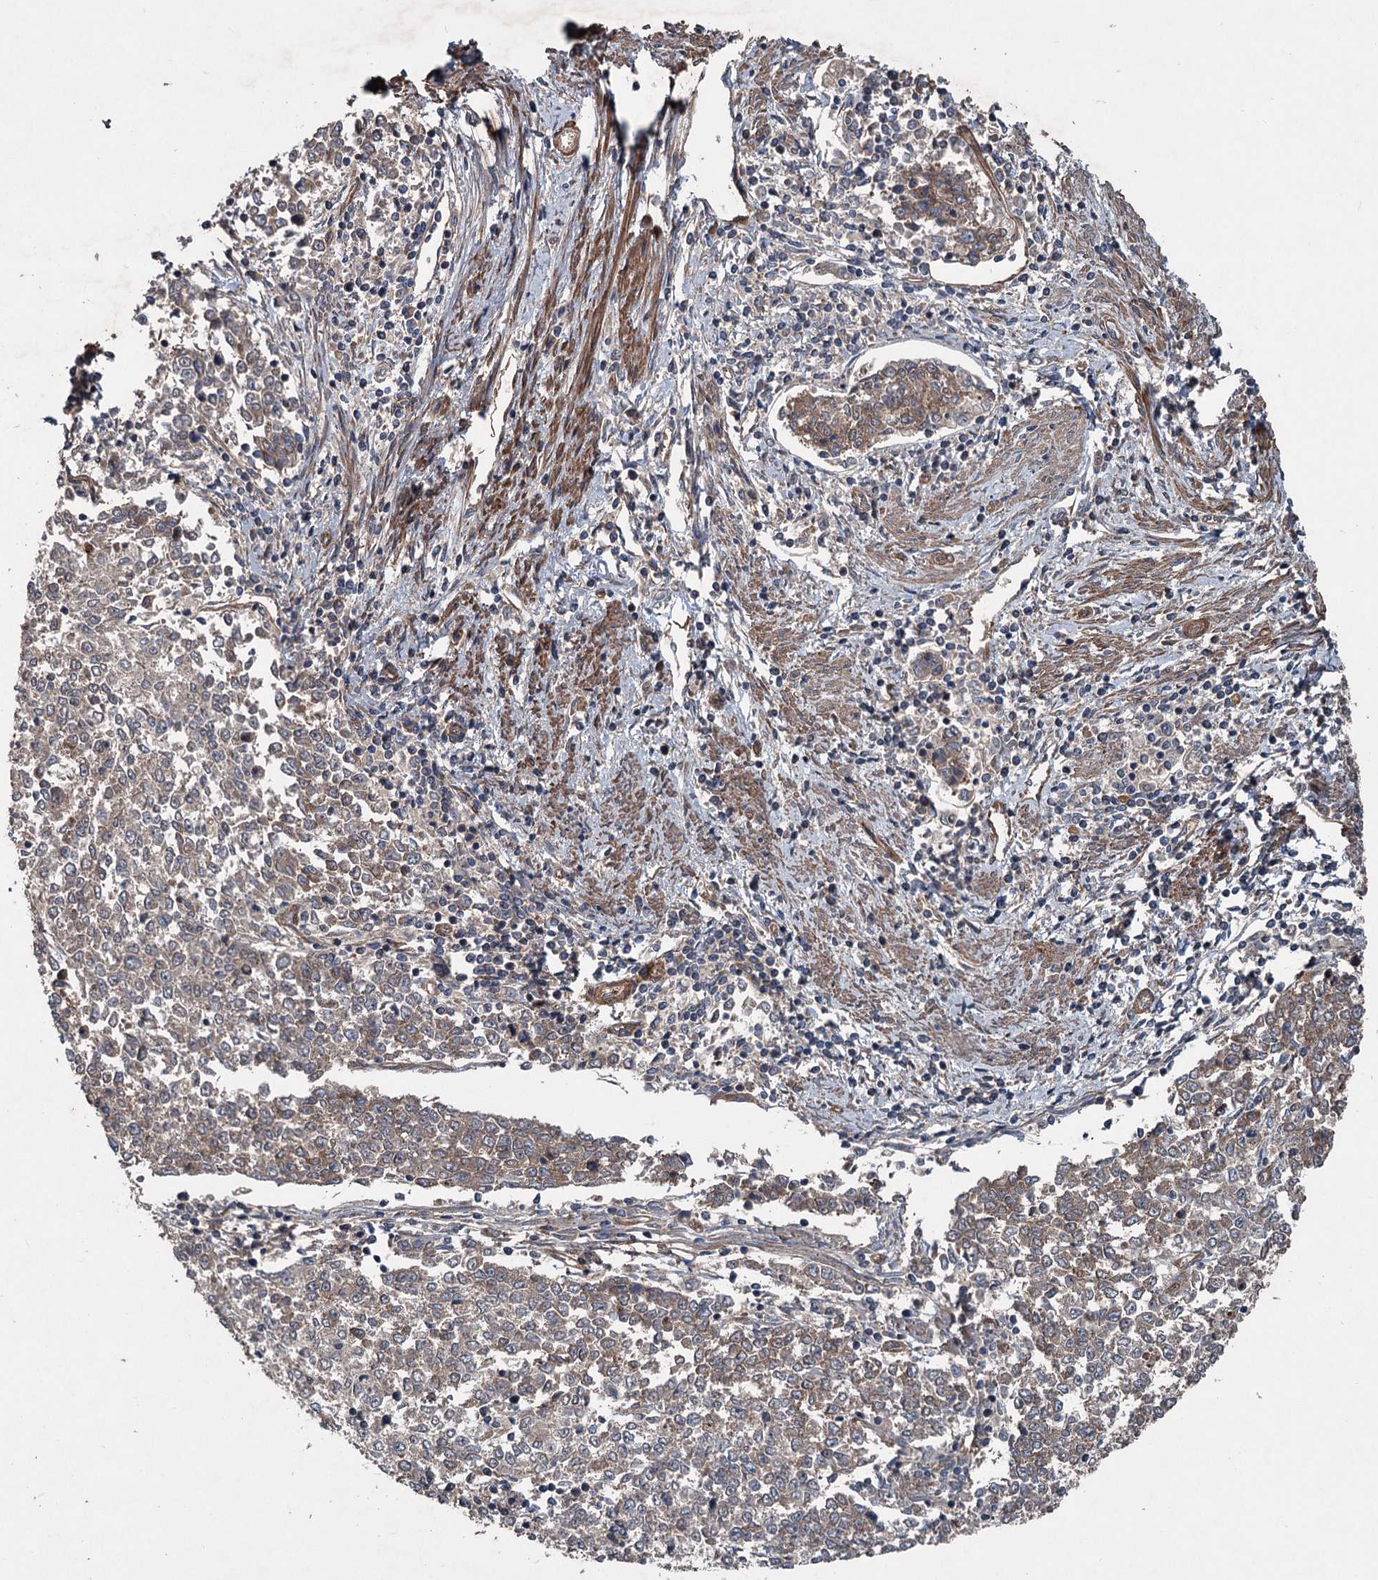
{"staining": {"intensity": "weak", "quantity": "25%-75%", "location": "cytoplasmic/membranous"}, "tissue": "endometrial cancer", "cell_type": "Tumor cells", "image_type": "cancer", "snomed": [{"axis": "morphology", "description": "Adenocarcinoma, NOS"}, {"axis": "topography", "description": "Endometrium"}], "caption": "Immunohistochemical staining of human endometrial adenocarcinoma exhibits weak cytoplasmic/membranous protein expression in about 25%-75% of tumor cells.", "gene": "RNF214", "patient": {"sex": "female", "age": 50}}